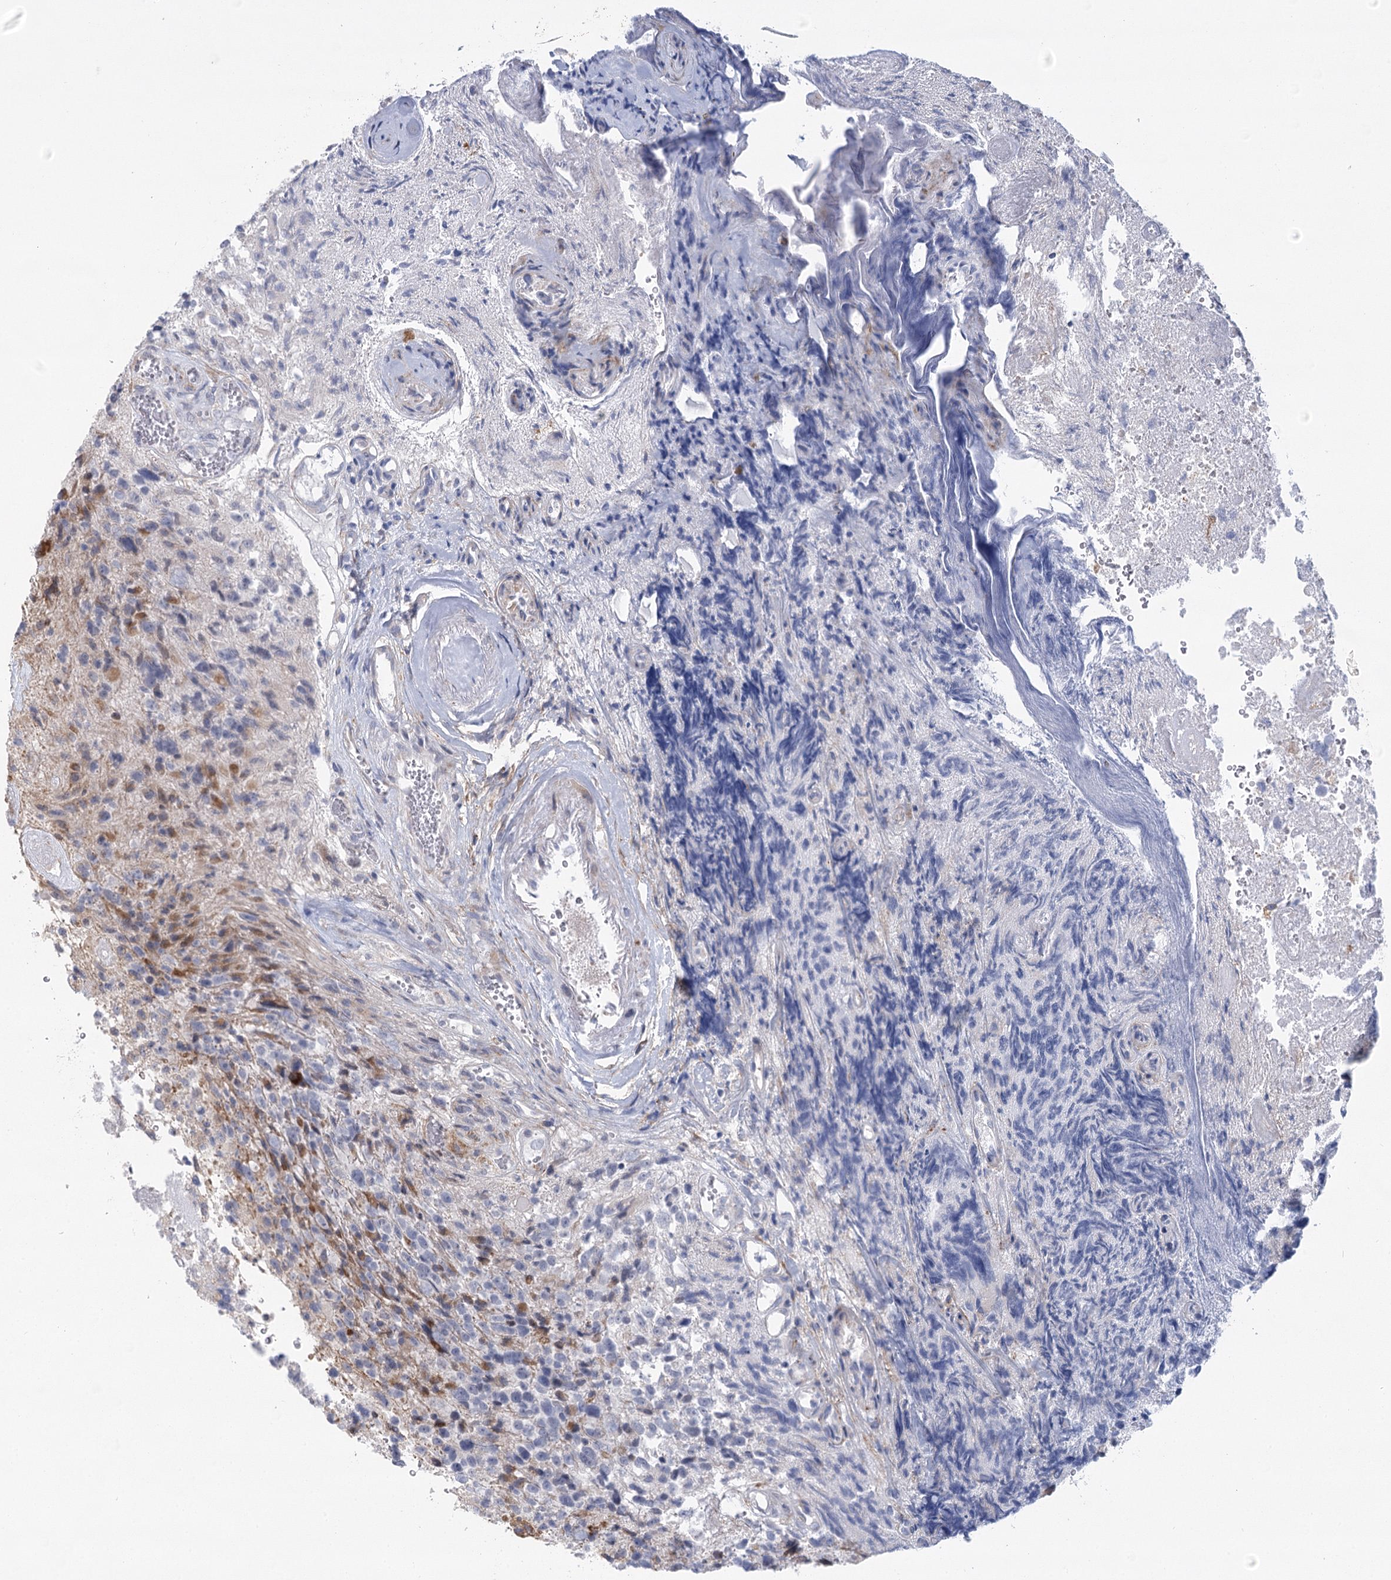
{"staining": {"intensity": "negative", "quantity": "none", "location": "none"}, "tissue": "glioma", "cell_type": "Tumor cells", "image_type": "cancer", "snomed": [{"axis": "morphology", "description": "Glioma, malignant, High grade"}, {"axis": "topography", "description": "Brain"}], "caption": "IHC of malignant glioma (high-grade) demonstrates no expression in tumor cells.", "gene": "NCKAP5", "patient": {"sex": "male", "age": 69}}